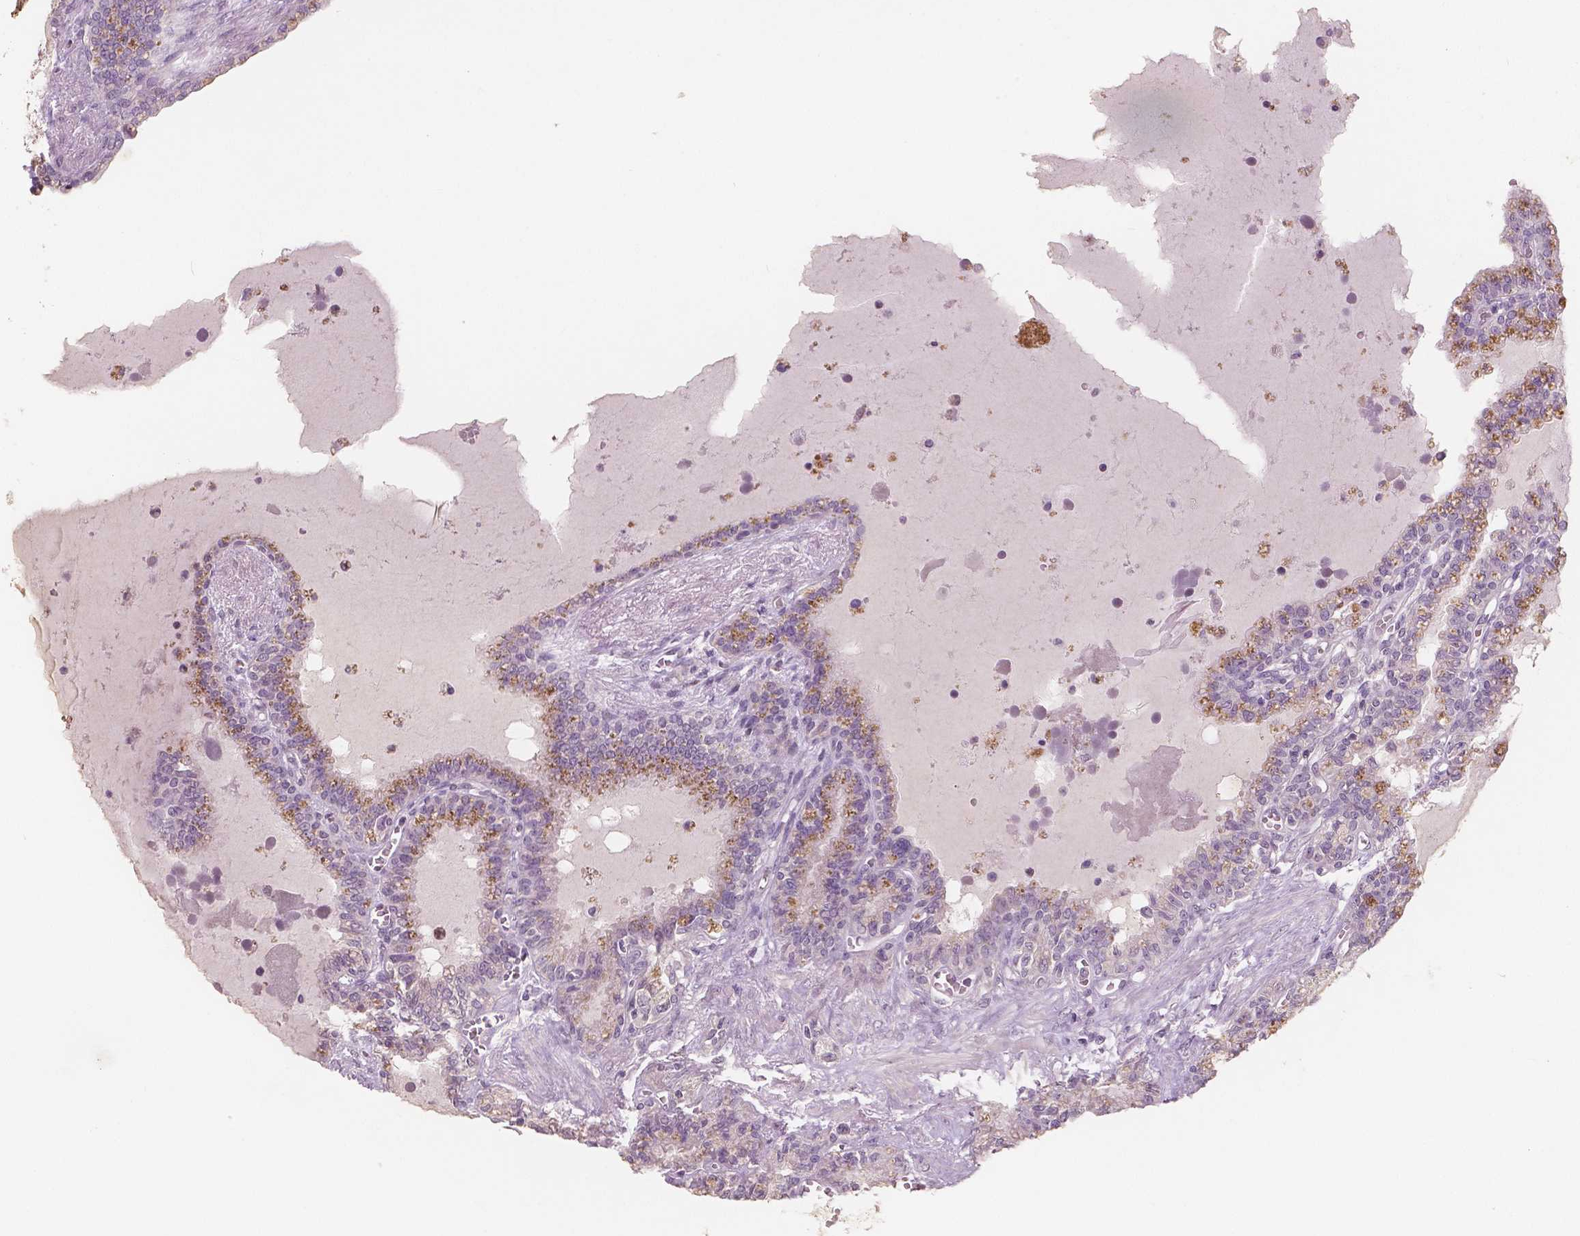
{"staining": {"intensity": "moderate", "quantity": "<25%", "location": "cytoplasmic/membranous"}, "tissue": "seminal vesicle", "cell_type": "Glandular cells", "image_type": "normal", "snomed": [{"axis": "morphology", "description": "Normal tissue, NOS"}, {"axis": "morphology", "description": "Urothelial carcinoma, NOS"}, {"axis": "topography", "description": "Urinary bladder"}, {"axis": "topography", "description": "Seminal veicle"}], "caption": "IHC photomicrograph of benign seminal vesicle stained for a protein (brown), which shows low levels of moderate cytoplasmic/membranous expression in approximately <25% of glandular cells.", "gene": "RNASE7", "patient": {"sex": "male", "age": 76}}